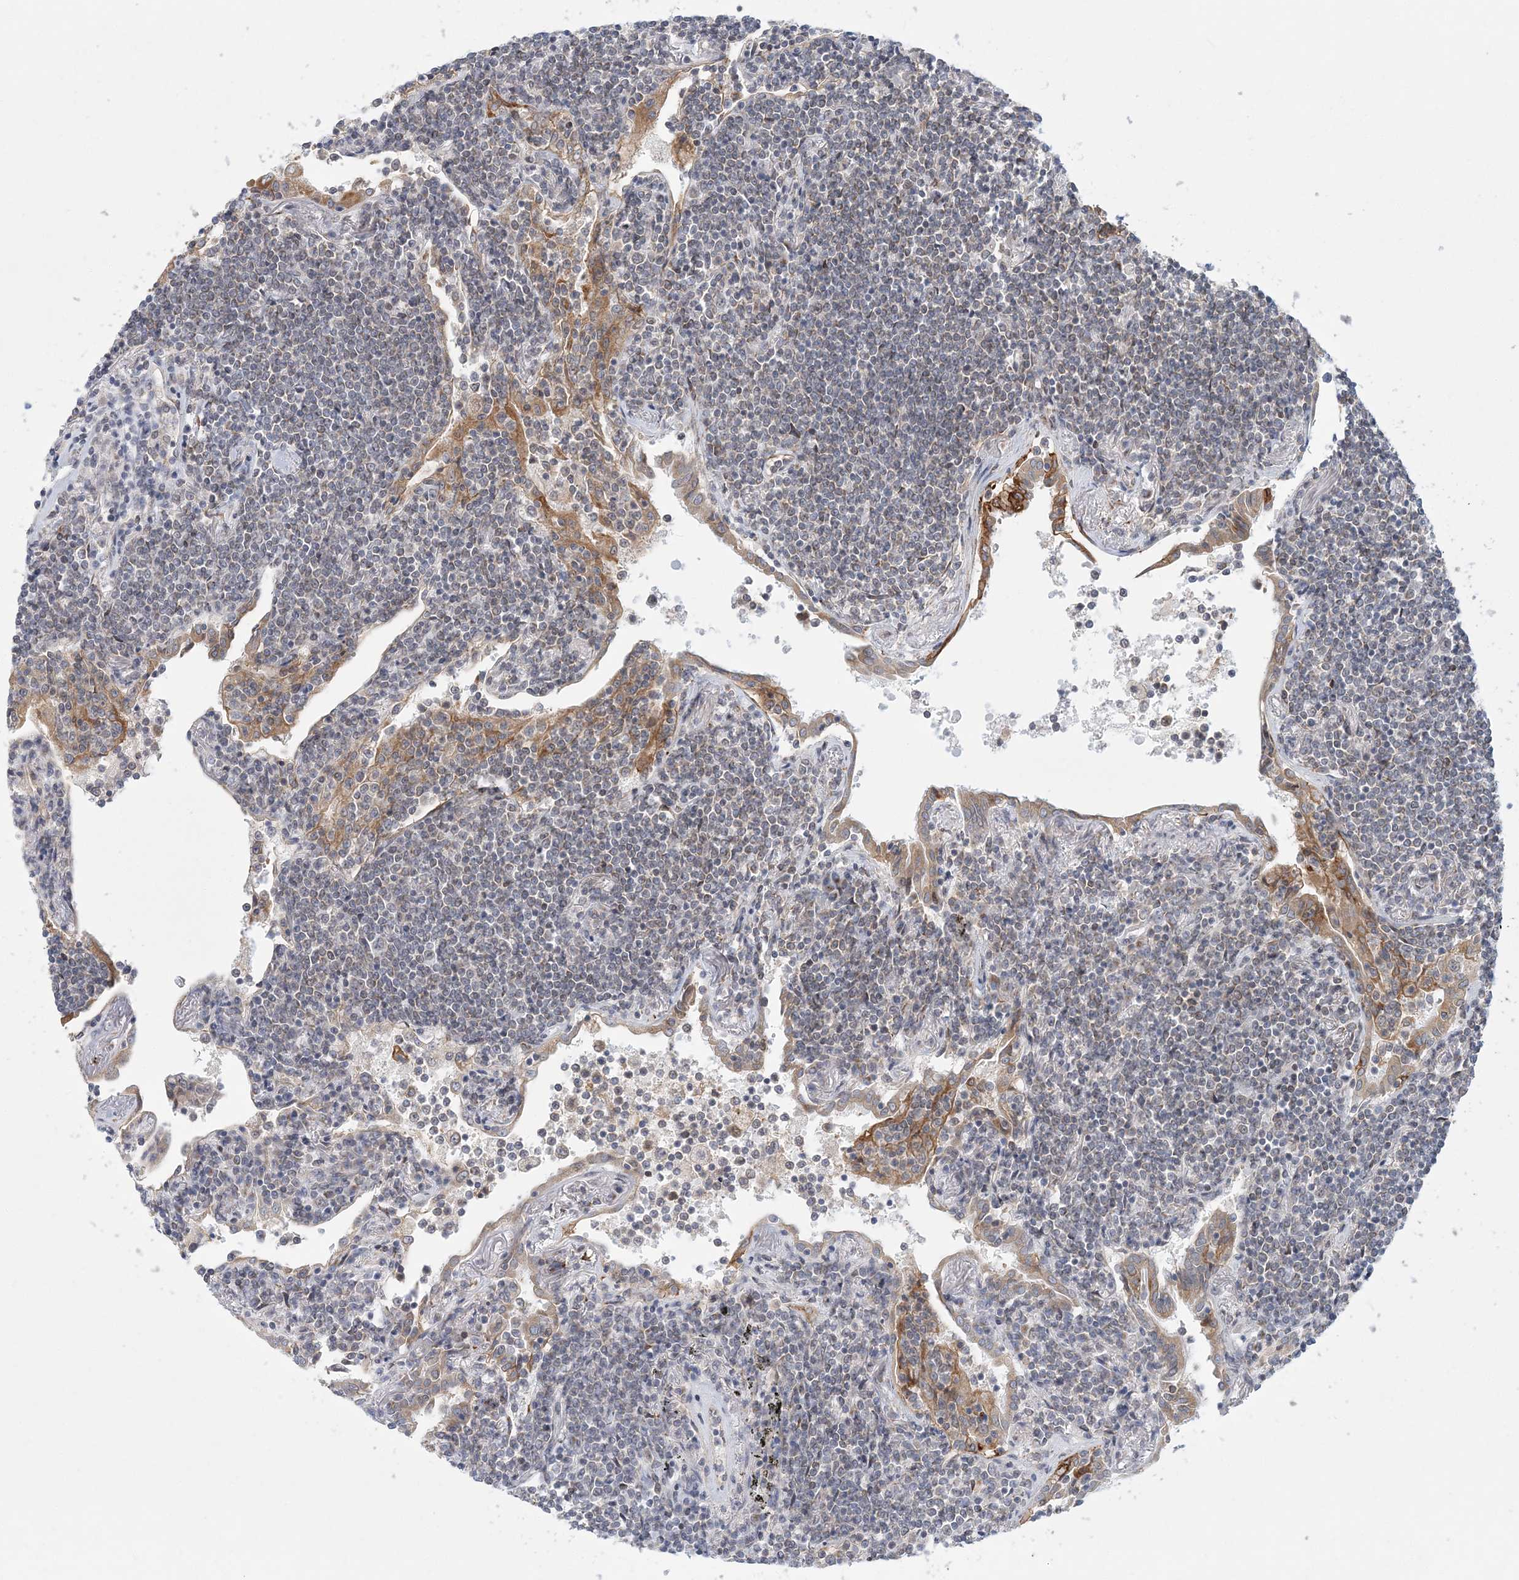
{"staining": {"intensity": "weak", "quantity": "<25%", "location": "cytoplasmic/membranous"}, "tissue": "lymphoma", "cell_type": "Tumor cells", "image_type": "cancer", "snomed": [{"axis": "morphology", "description": "Malignant lymphoma, non-Hodgkin's type, Low grade"}, {"axis": "topography", "description": "Lung"}], "caption": "DAB immunohistochemical staining of lymphoma exhibits no significant staining in tumor cells.", "gene": "PCYOX1L", "patient": {"sex": "female", "age": 71}}